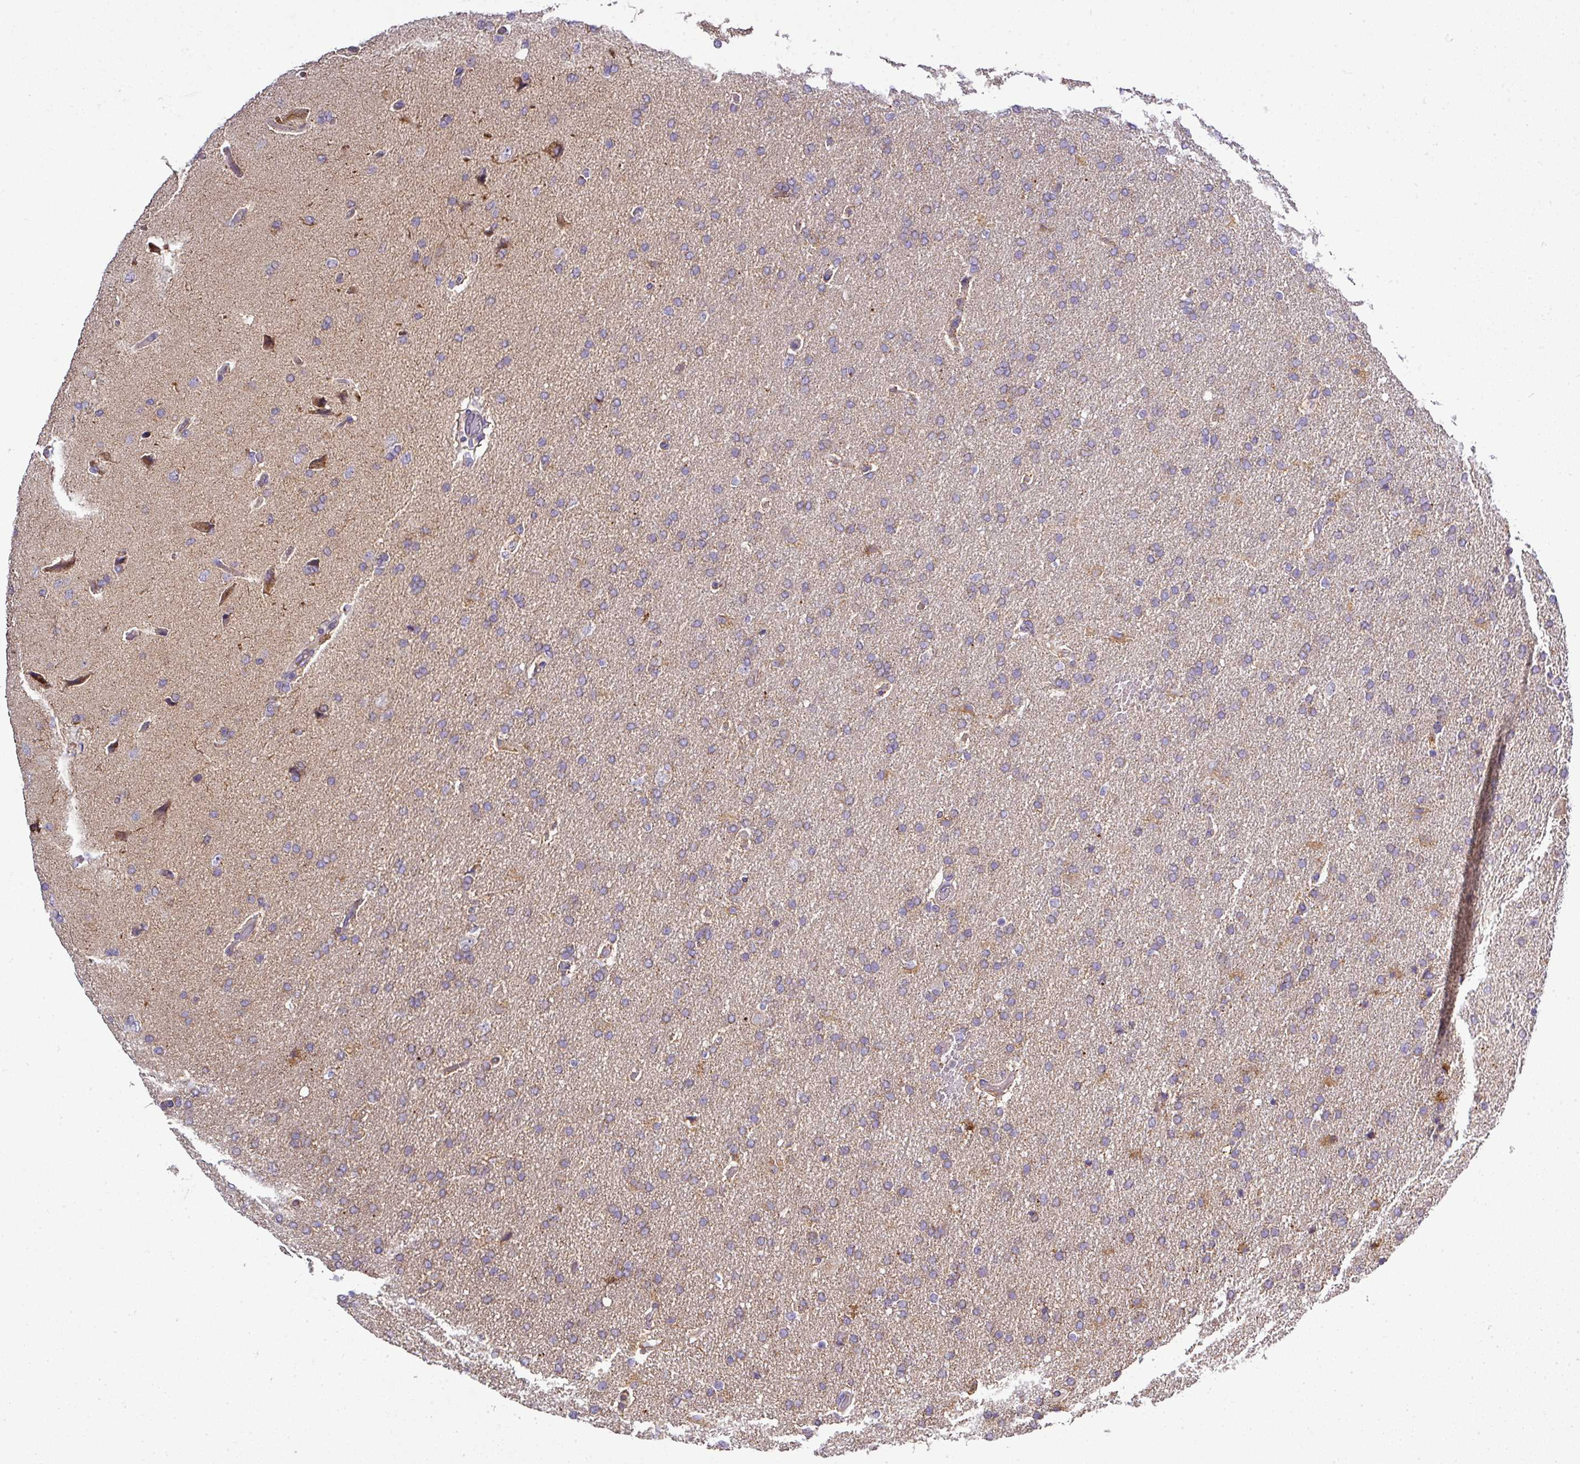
{"staining": {"intensity": "weak", "quantity": "25%-75%", "location": "cytoplasmic/membranous"}, "tissue": "glioma", "cell_type": "Tumor cells", "image_type": "cancer", "snomed": [{"axis": "morphology", "description": "Glioma, malignant, High grade"}, {"axis": "topography", "description": "Brain"}], "caption": "There is low levels of weak cytoplasmic/membranous staining in tumor cells of malignant glioma (high-grade), as demonstrated by immunohistochemical staining (brown color).", "gene": "GAN", "patient": {"sex": "male", "age": 72}}